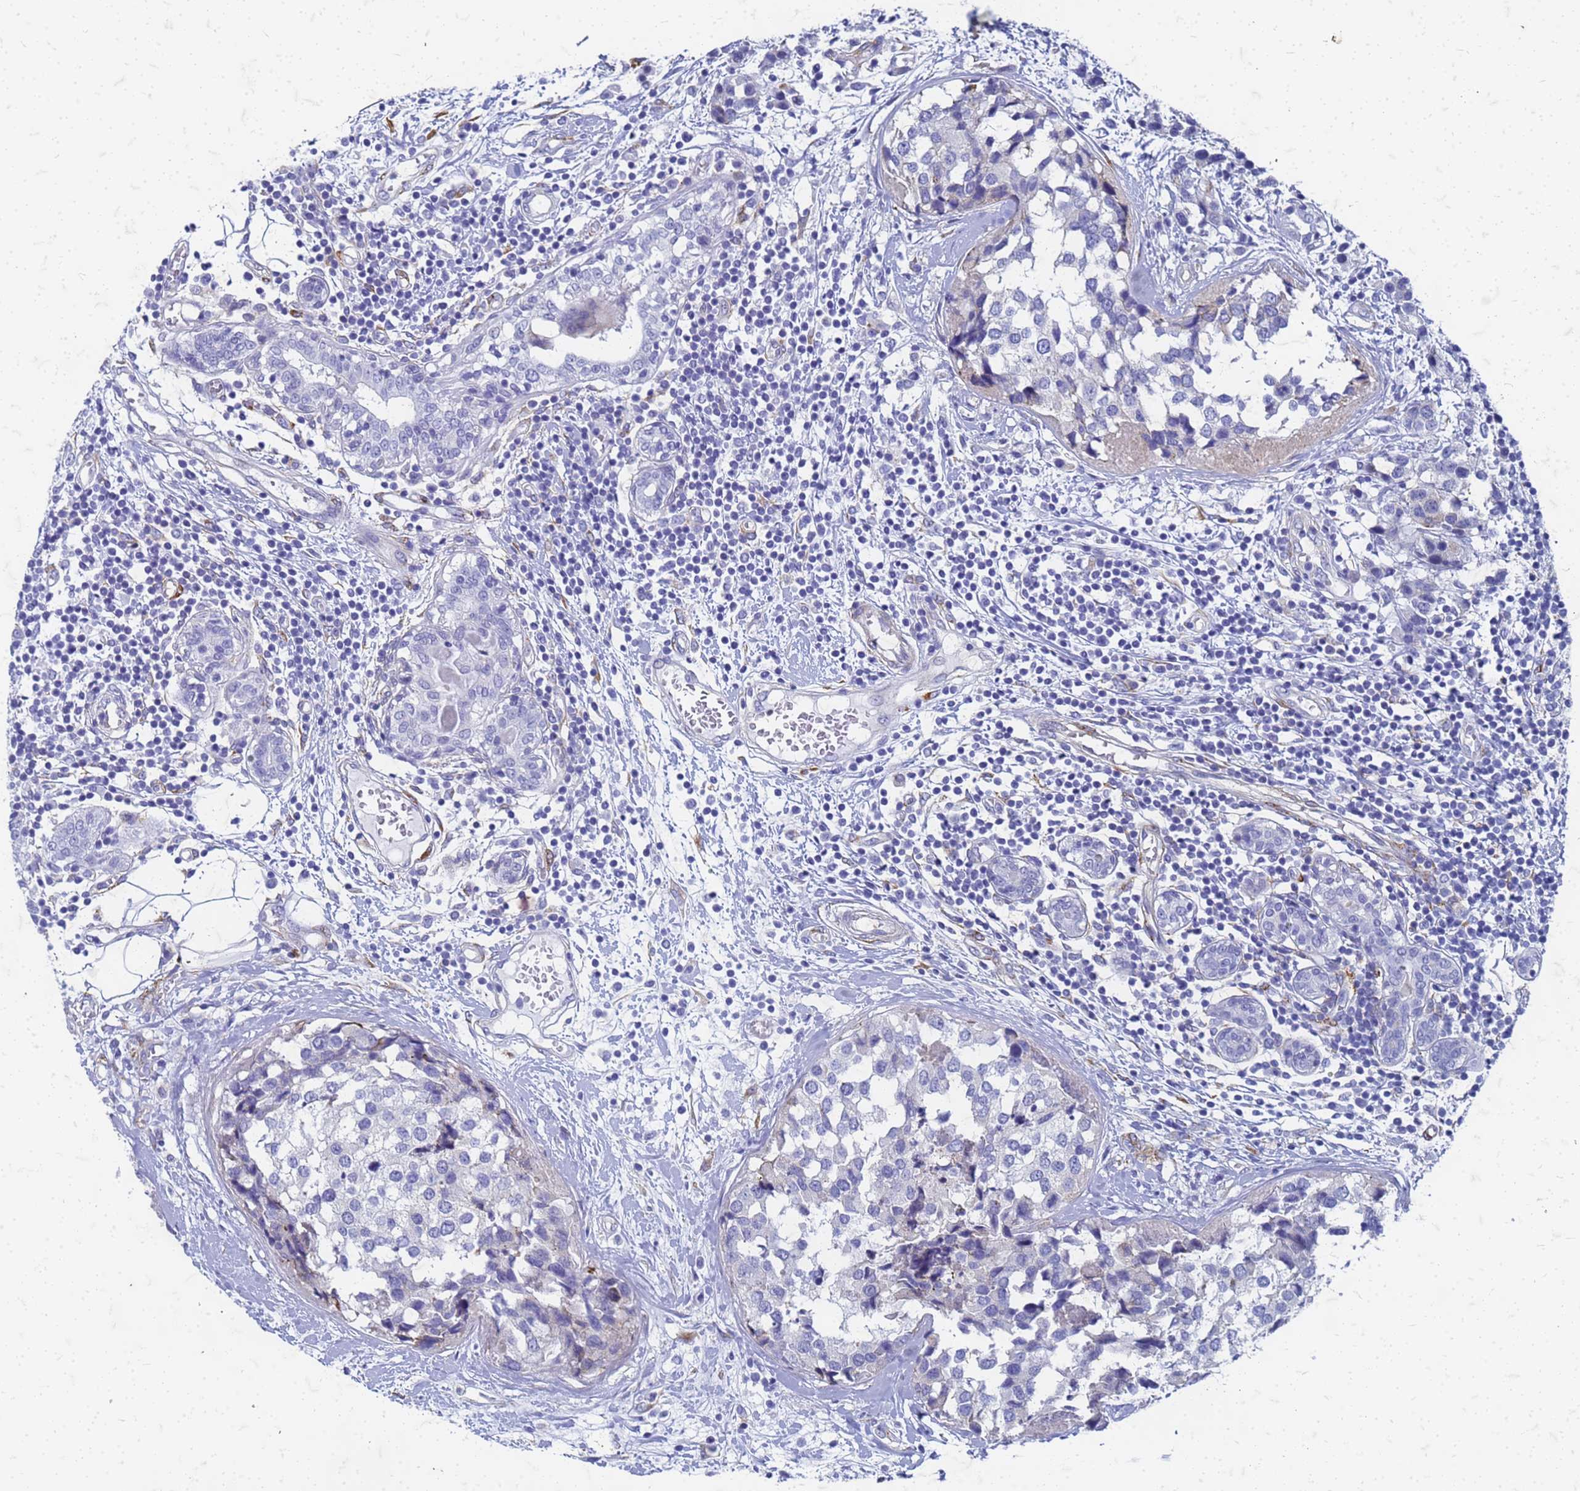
{"staining": {"intensity": "negative", "quantity": "none", "location": "none"}, "tissue": "breast cancer", "cell_type": "Tumor cells", "image_type": "cancer", "snomed": [{"axis": "morphology", "description": "Lobular carcinoma"}, {"axis": "topography", "description": "Breast"}], "caption": "Image shows no significant protein staining in tumor cells of breast lobular carcinoma.", "gene": "TRIM64B", "patient": {"sex": "female", "age": 59}}